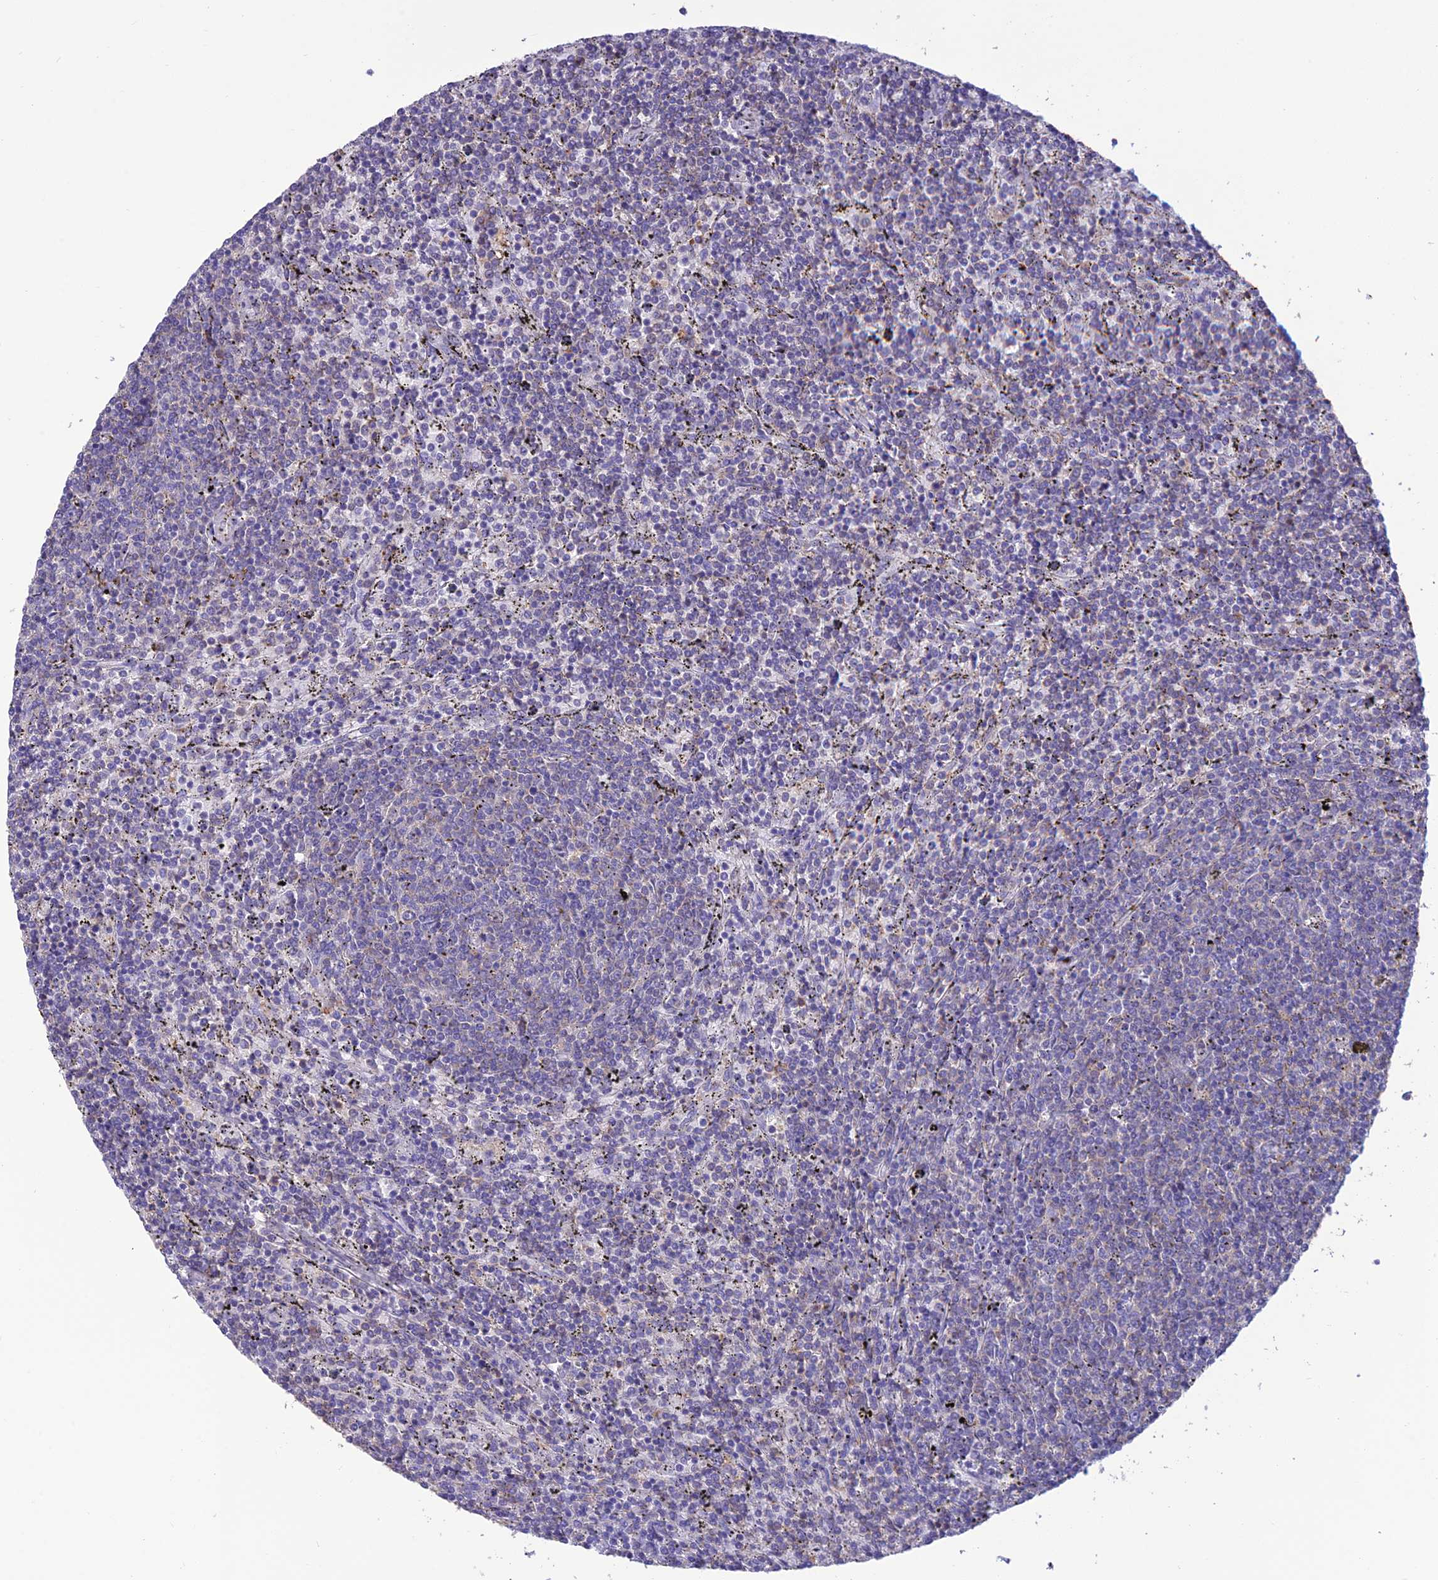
{"staining": {"intensity": "negative", "quantity": "none", "location": "none"}, "tissue": "lymphoma", "cell_type": "Tumor cells", "image_type": "cancer", "snomed": [{"axis": "morphology", "description": "Malignant lymphoma, non-Hodgkin's type, Low grade"}, {"axis": "topography", "description": "Spleen"}], "caption": "Immunohistochemistry (IHC) micrograph of neoplastic tissue: human lymphoma stained with DAB (3,3'-diaminobenzidine) reveals no significant protein positivity in tumor cells. (Brightfield microscopy of DAB immunohistochemistry (IHC) at high magnification).", "gene": "SFT2D2", "patient": {"sex": "female", "age": 50}}